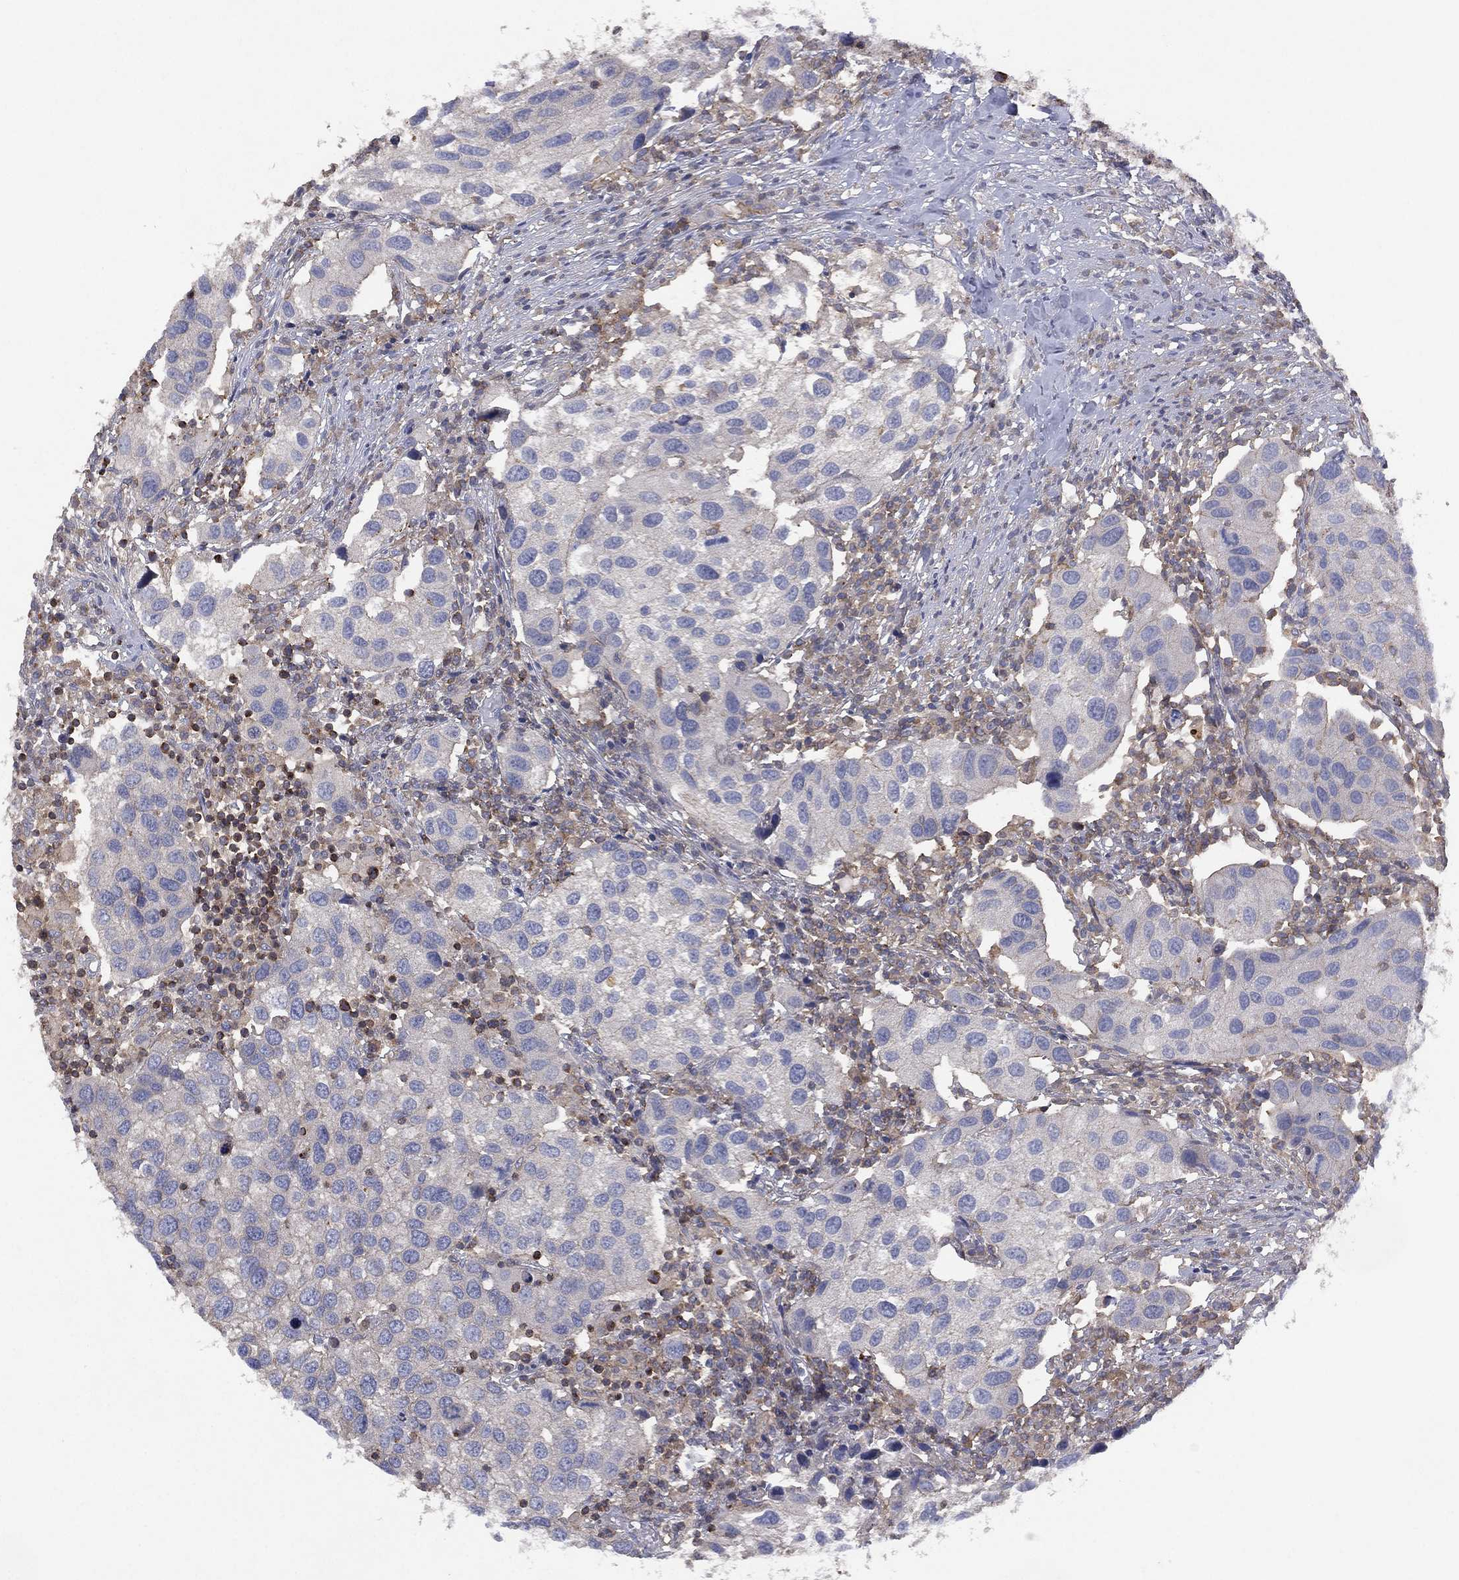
{"staining": {"intensity": "negative", "quantity": "none", "location": "none"}, "tissue": "urothelial cancer", "cell_type": "Tumor cells", "image_type": "cancer", "snomed": [{"axis": "morphology", "description": "Urothelial carcinoma, High grade"}, {"axis": "topography", "description": "Urinary bladder"}], "caption": "The immunohistochemistry (IHC) micrograph has no significant expression in tumor cells of high-grade urothelial carcinoma tissue.", "gene": "DOCK8", "patient": {"sex": "male", "age": 79}}